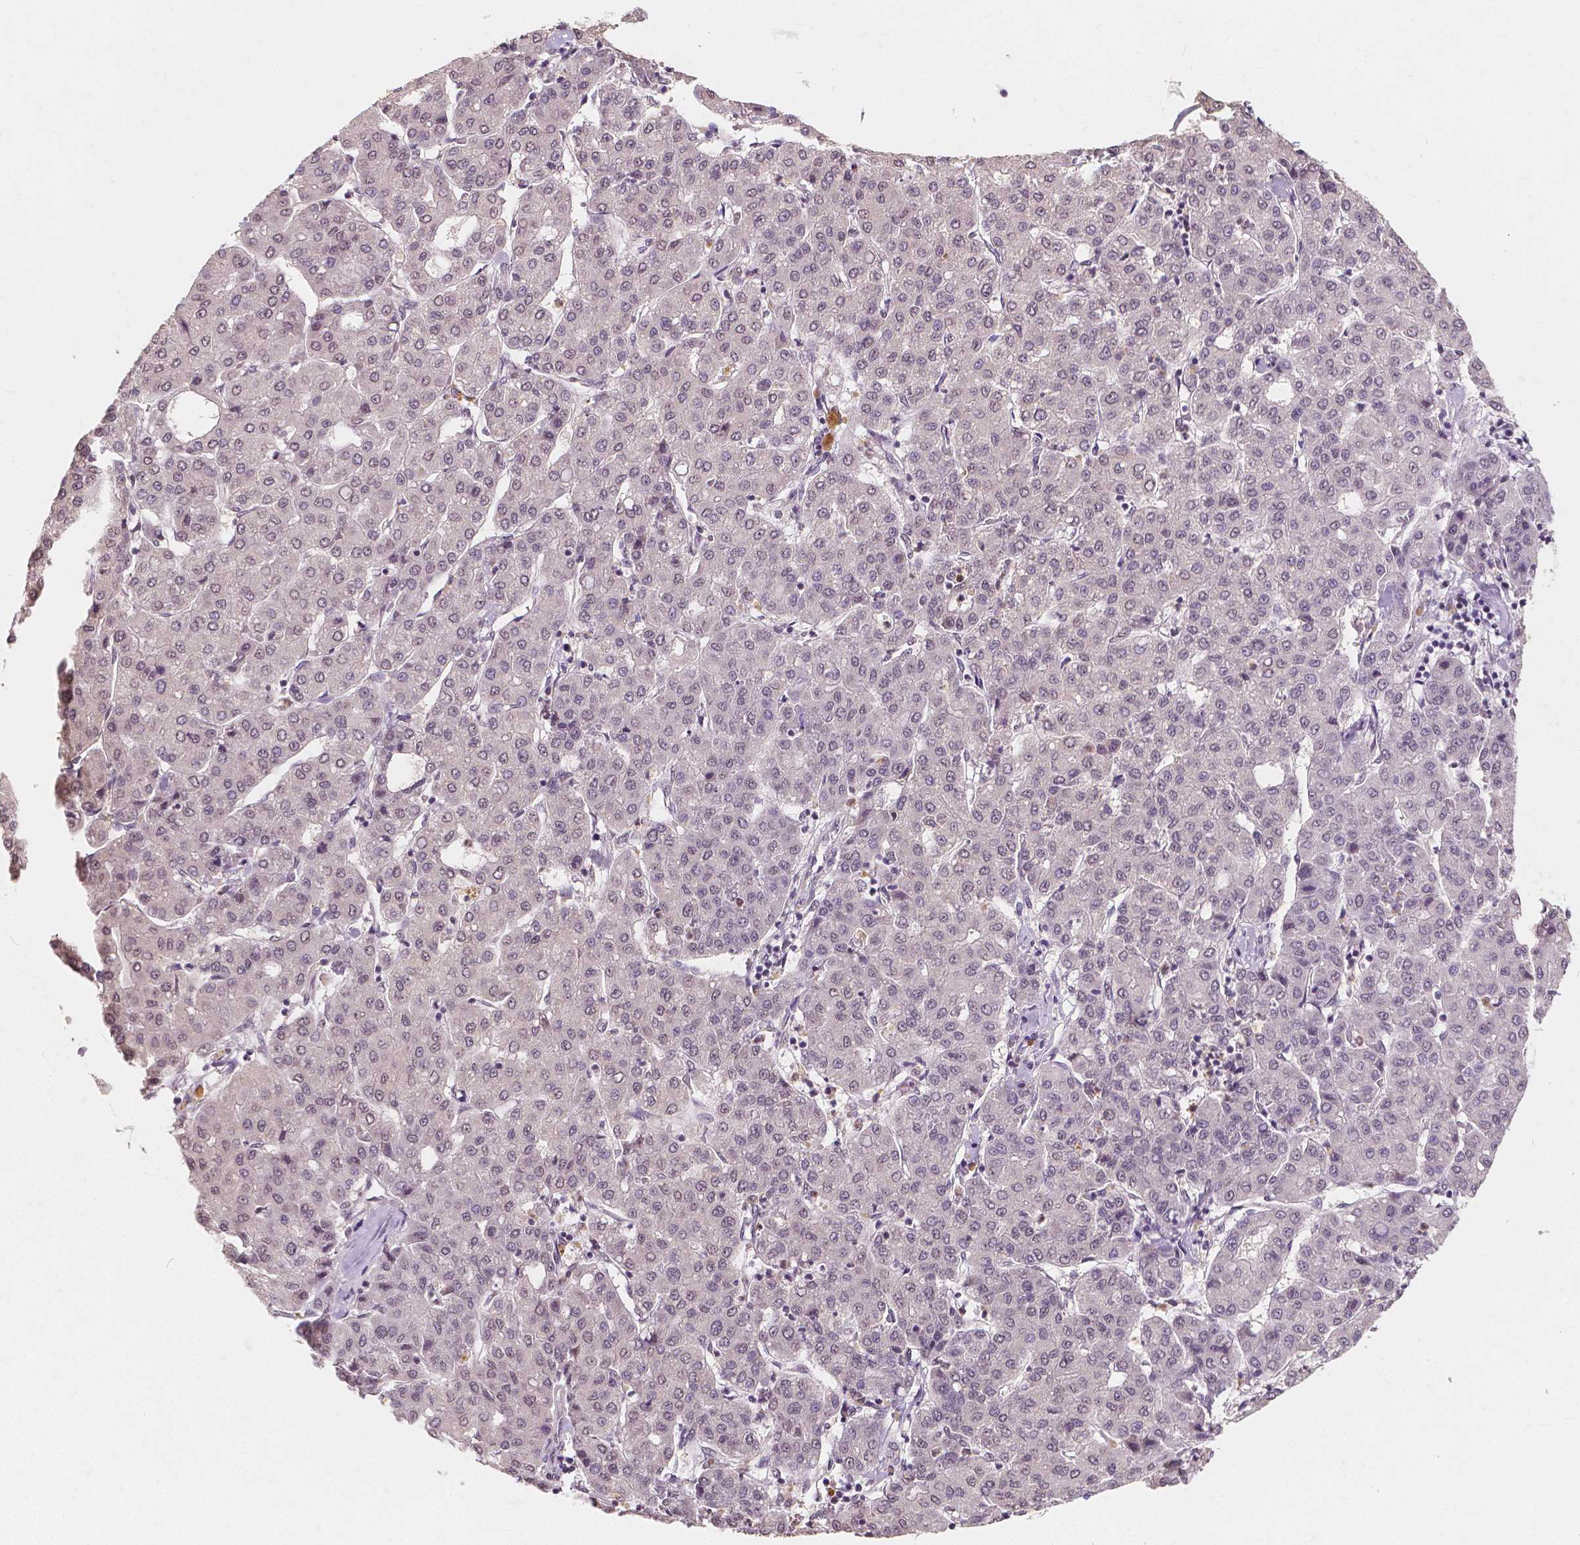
{"staining": {"intensity": "negative", "quantity": "none", "location": "none"}, "tissue": "liver cancer", "cell_type": "Tumor cells", "image_type": "cancer", "snomed": [{"axis": "morphology", "description": "Carcinoma, Hepatocellular, NOS"}, {"axis": "topography", "description": "Liver"}], "caption": "Immunohistochemistry (IHC) micrograph of neoplastic tissue: human liver hepatocellular carcinoma stained with DAB (3,3'-diaminobenzidine) exhibits no significant protein staining in tumor cells.", "gene": "NOLC1", "patient": {"sex": "male", "age": 65}}